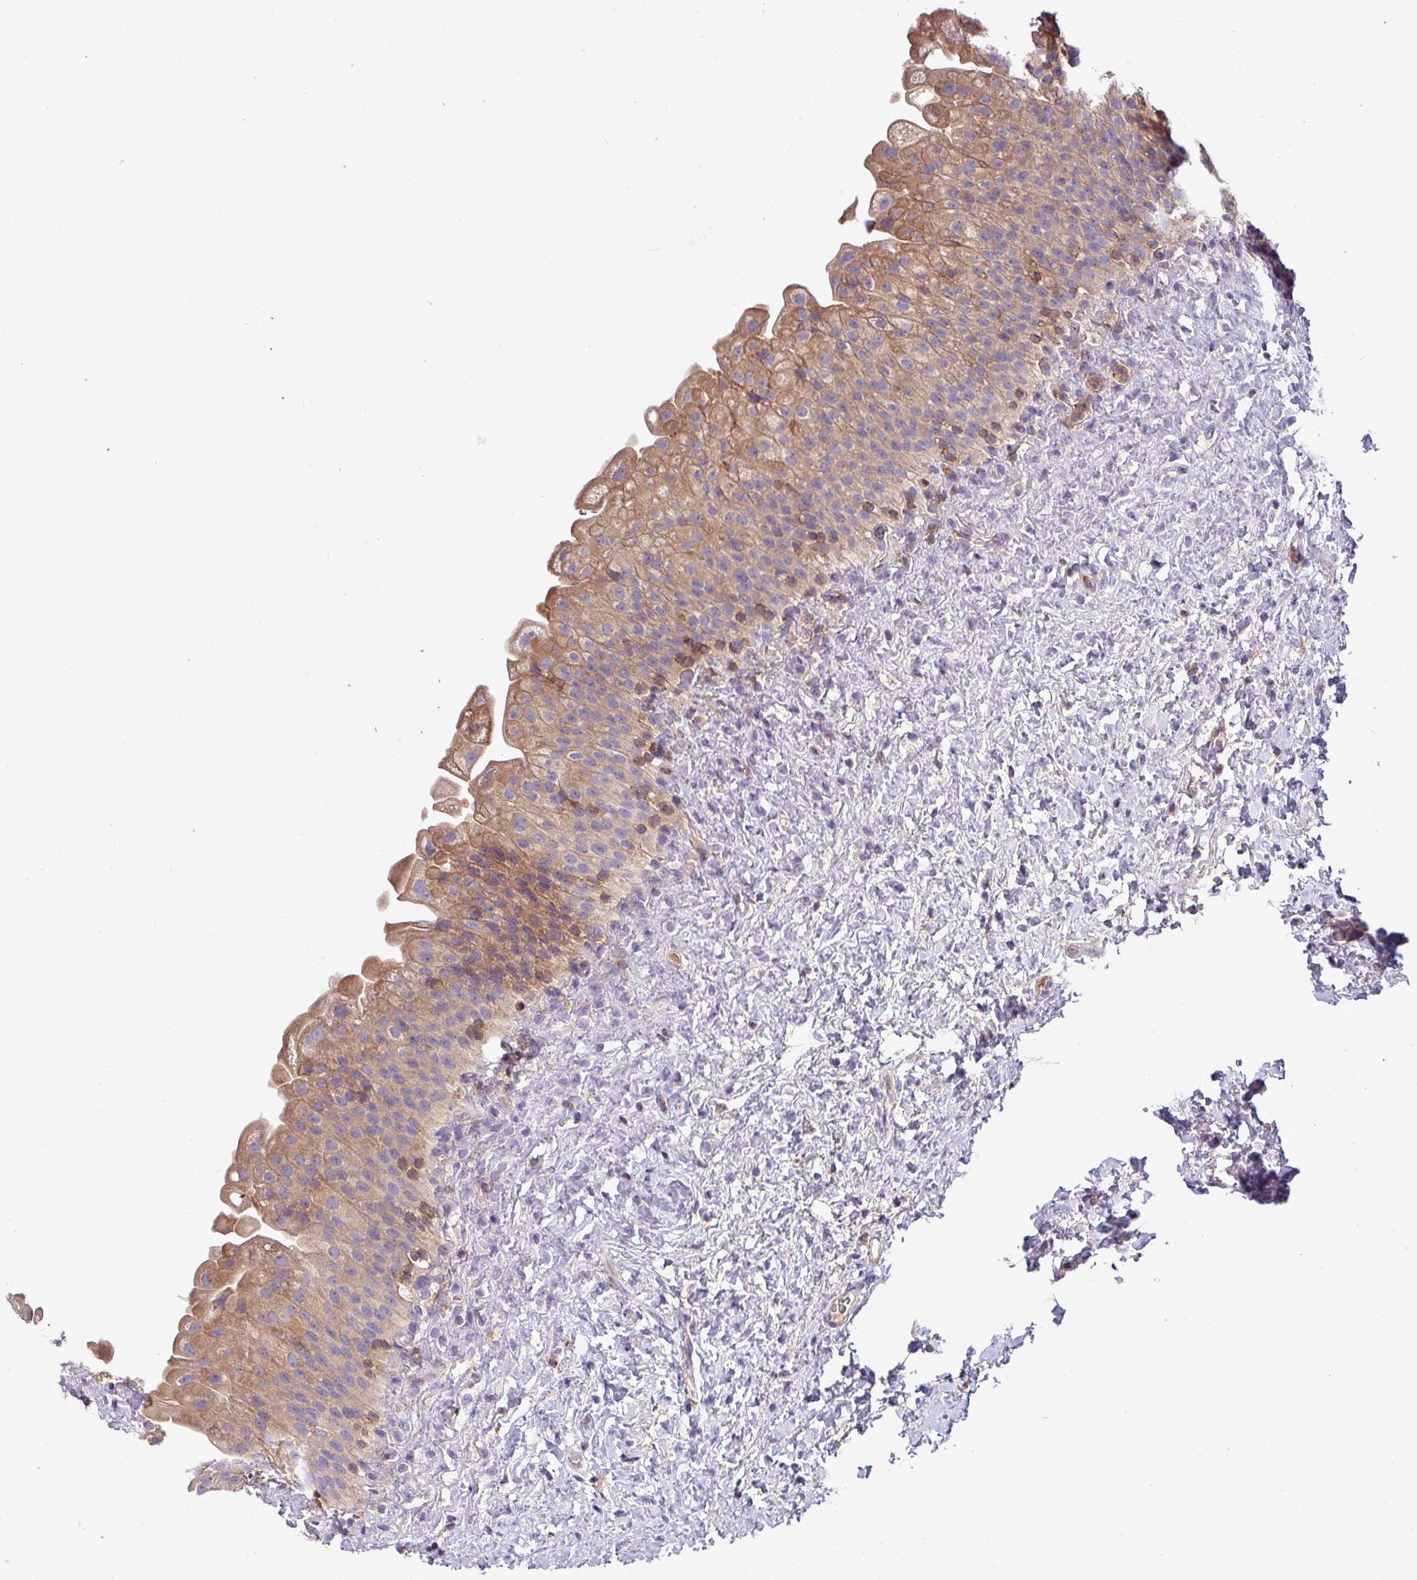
{"staining": {"intensity": "moderate", "quantity": ">75%", "location": "cytoplasmic/membranous"}, "tissue": "urinary bladder", "cell_type": "Urothelial cells", "image_type": "normal", "snomed": [{"axis": "morphology", "description": "Normal tissue, NOS"}, {"axis": "topography", "description": "Urinary bladder"}], "caption": "A brown stain labels moderate cytoplasmic/membranous positivity of a protein in urothelial cells of normal urinary bladder. (DAB IHC with brightfield microscopy, high magnification).", "gene": "LRRC74B", "patient": {"sex": "female", "age": 27}}